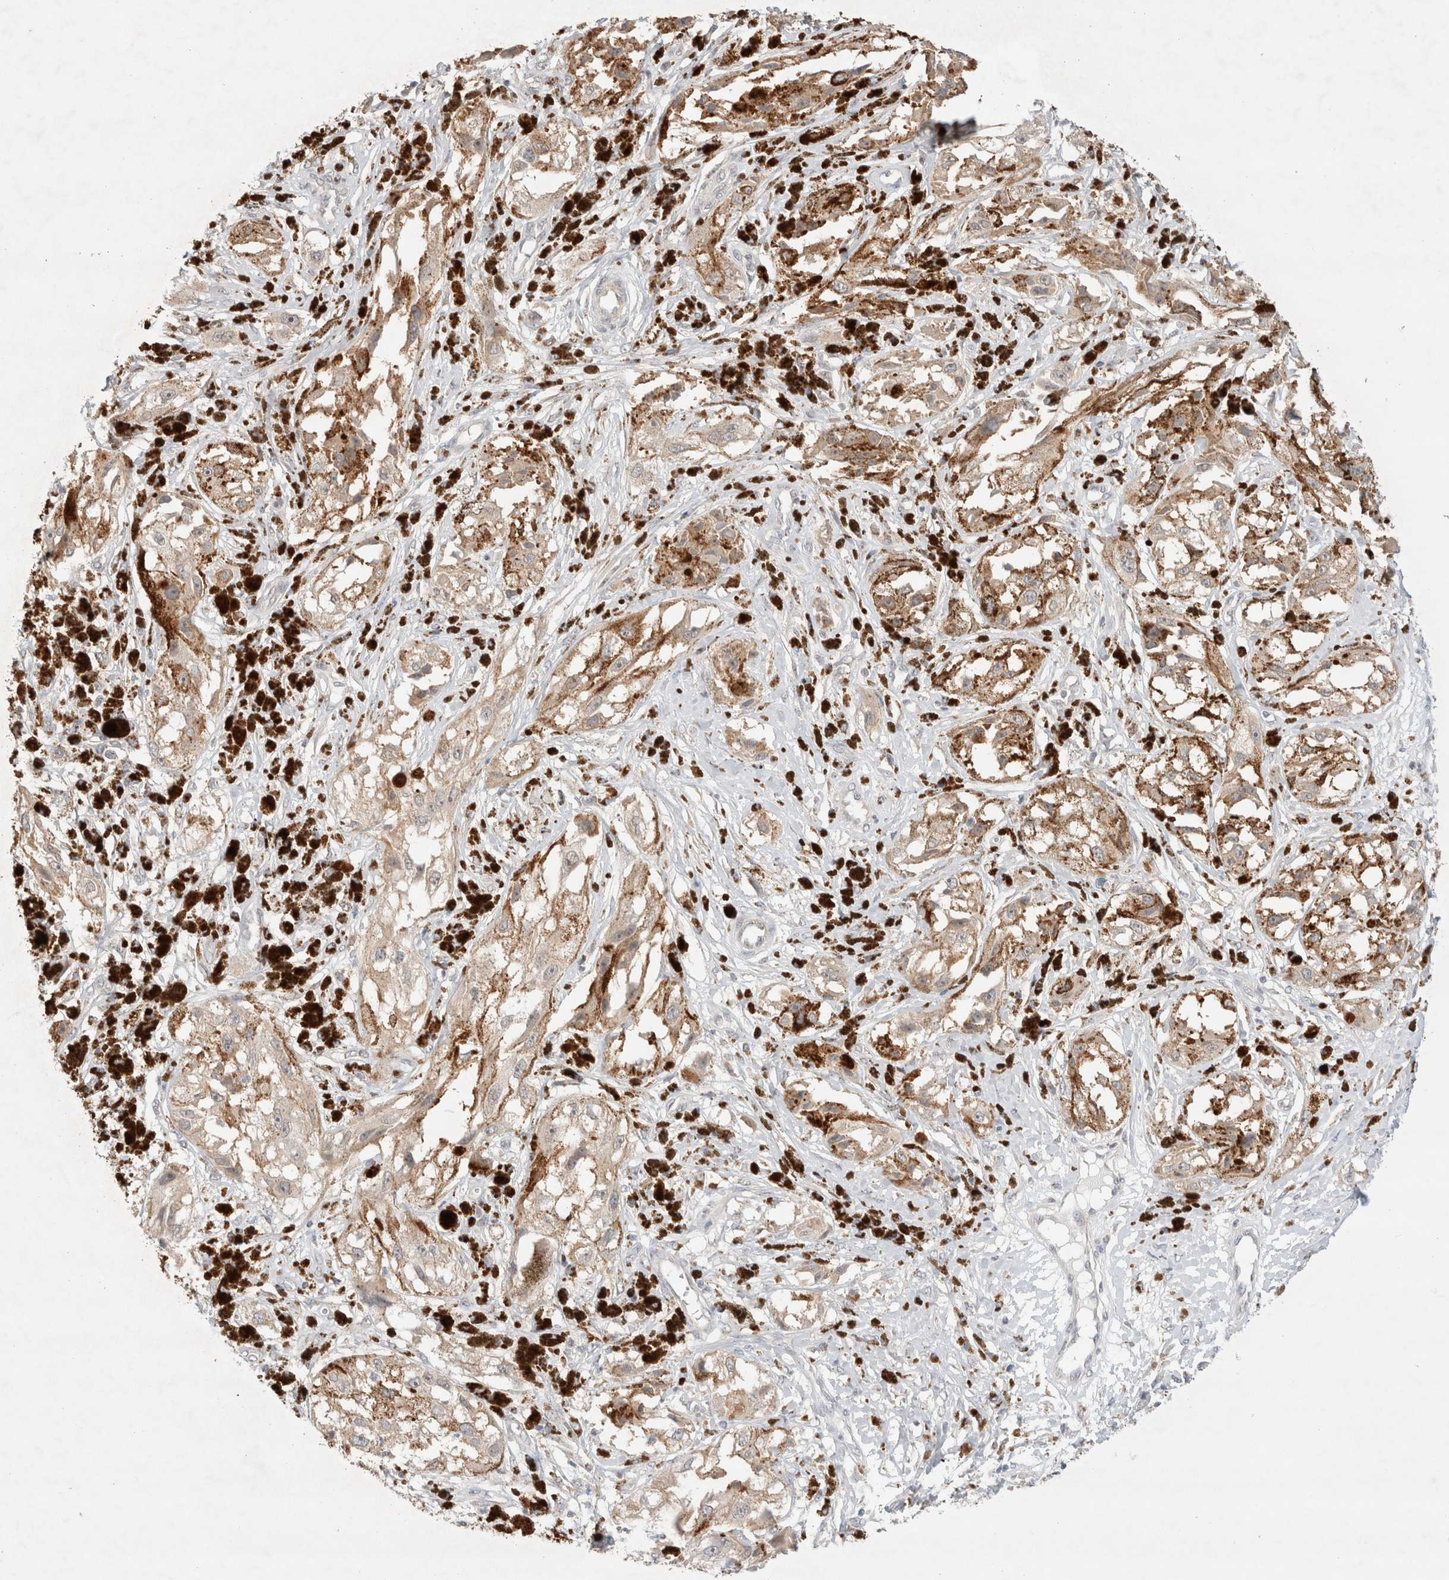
{"staining": {"intensity": "weak", "quantity": ">75%", "location": "cytoplasmic/membranous"}, "tissue": "melanoma", "cell_type": "Tumor cells", "image_type": "cancer", "snomed": [{"axis": "morphology", "description": "Malignant melanoma, NOS"}, {"axis": "topography", "description": "Skin"}], "caption": "Weak cytoplasmic/membranous expression for a protein is seen in about >75% of tumor cells of melanoma using IHC.", "gene": "TRIM41", "patient": {"sex": "male", "age": 88}}